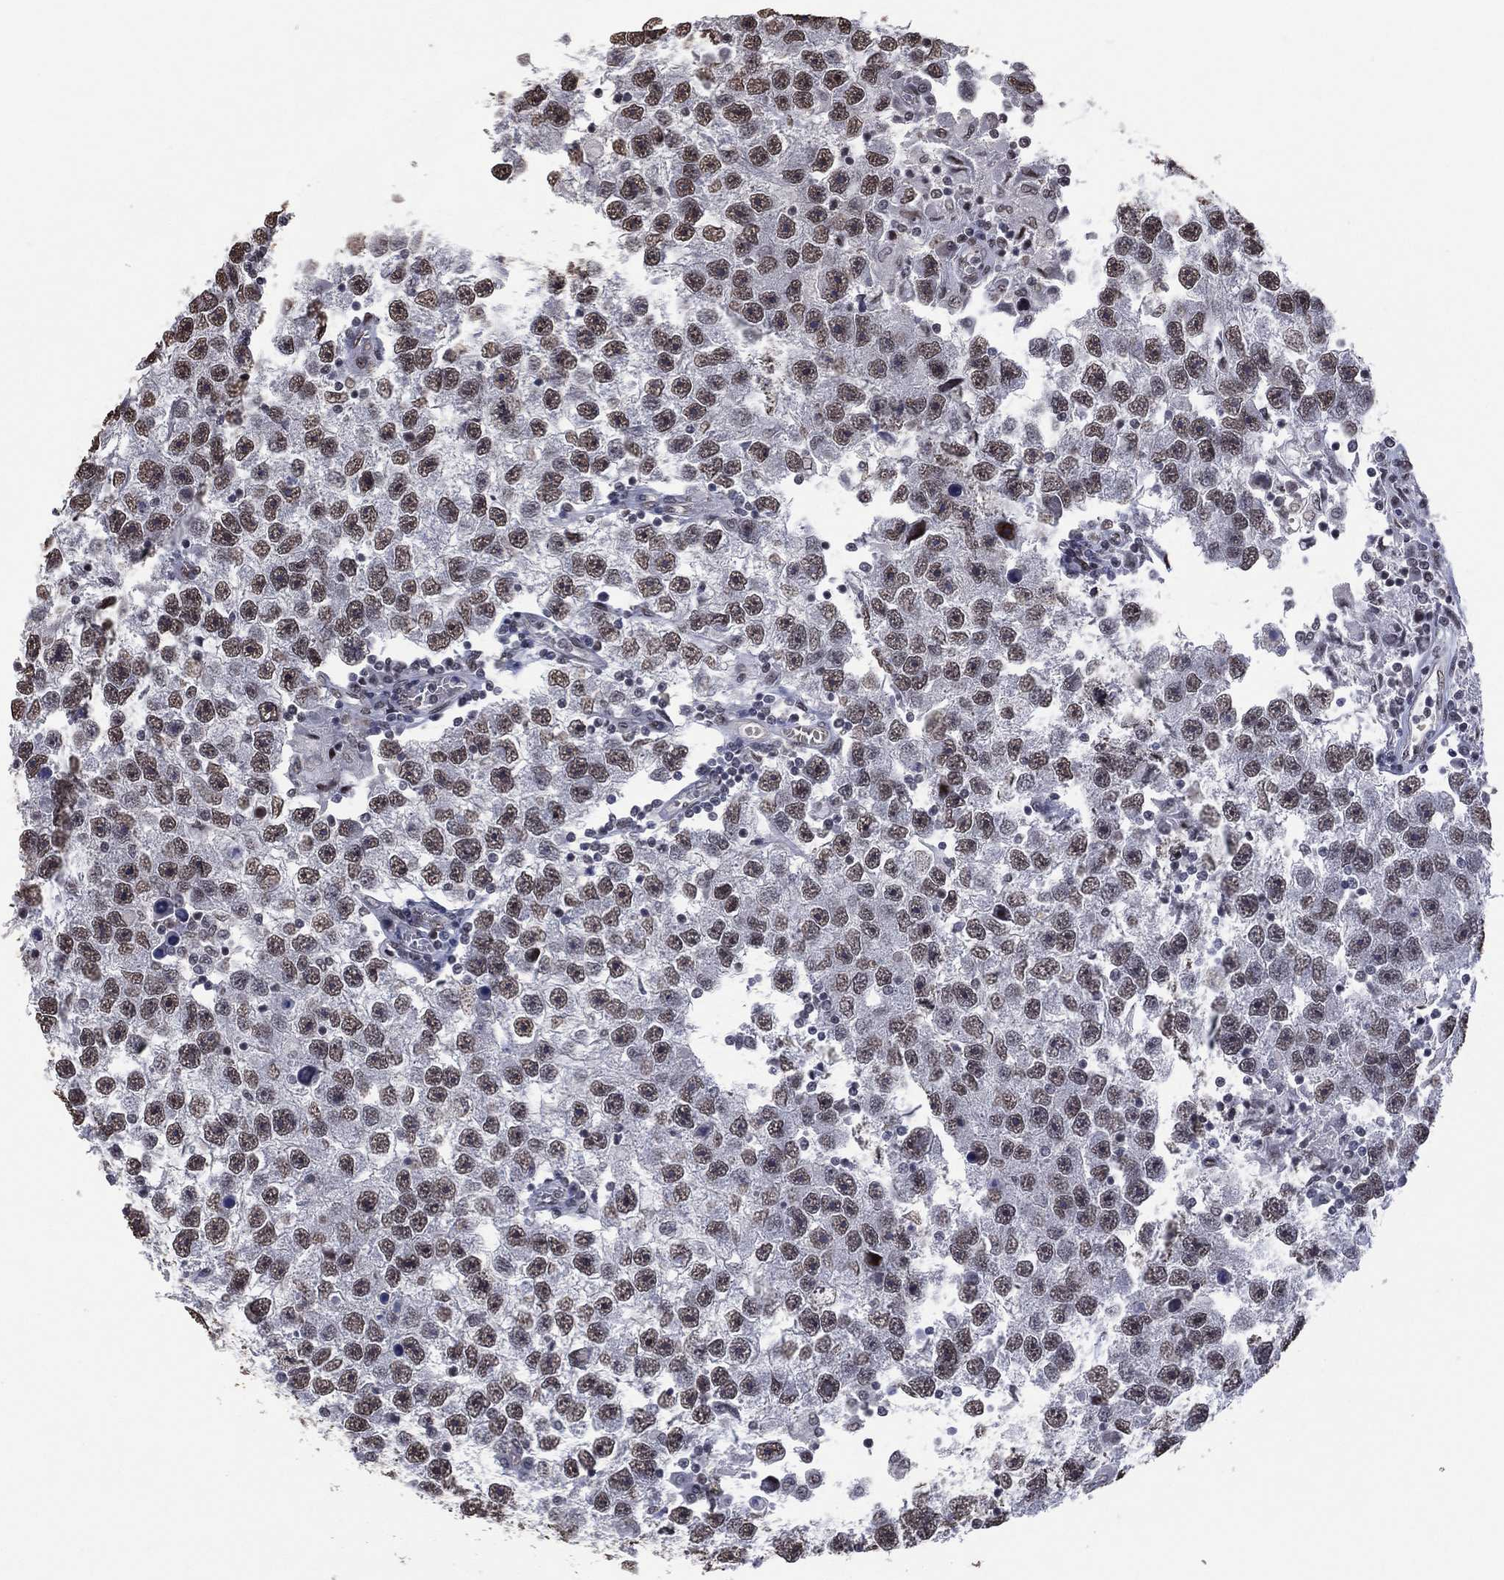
{"staining": {"intensity": "moderate", "quantity": "25%-75%", "location": "nuclear"}, "tissue": "testis cancer", "cell_type": "Tumor cells", "image_type": "cancer", "snomed": [{"axis": "morphology", "description": "Seminoma, NOS"}, {"axis": "topography", "description": "Testis"}], "caption": "This histopathology image demonstrates immunohistochemistry (IHC) staining of human testis seminoma, with medium moderate nuclear expression in about 25%-75% of tumor cells.", "gene": "EHMT1", "patient": {"sex": "male", "age": 26}}